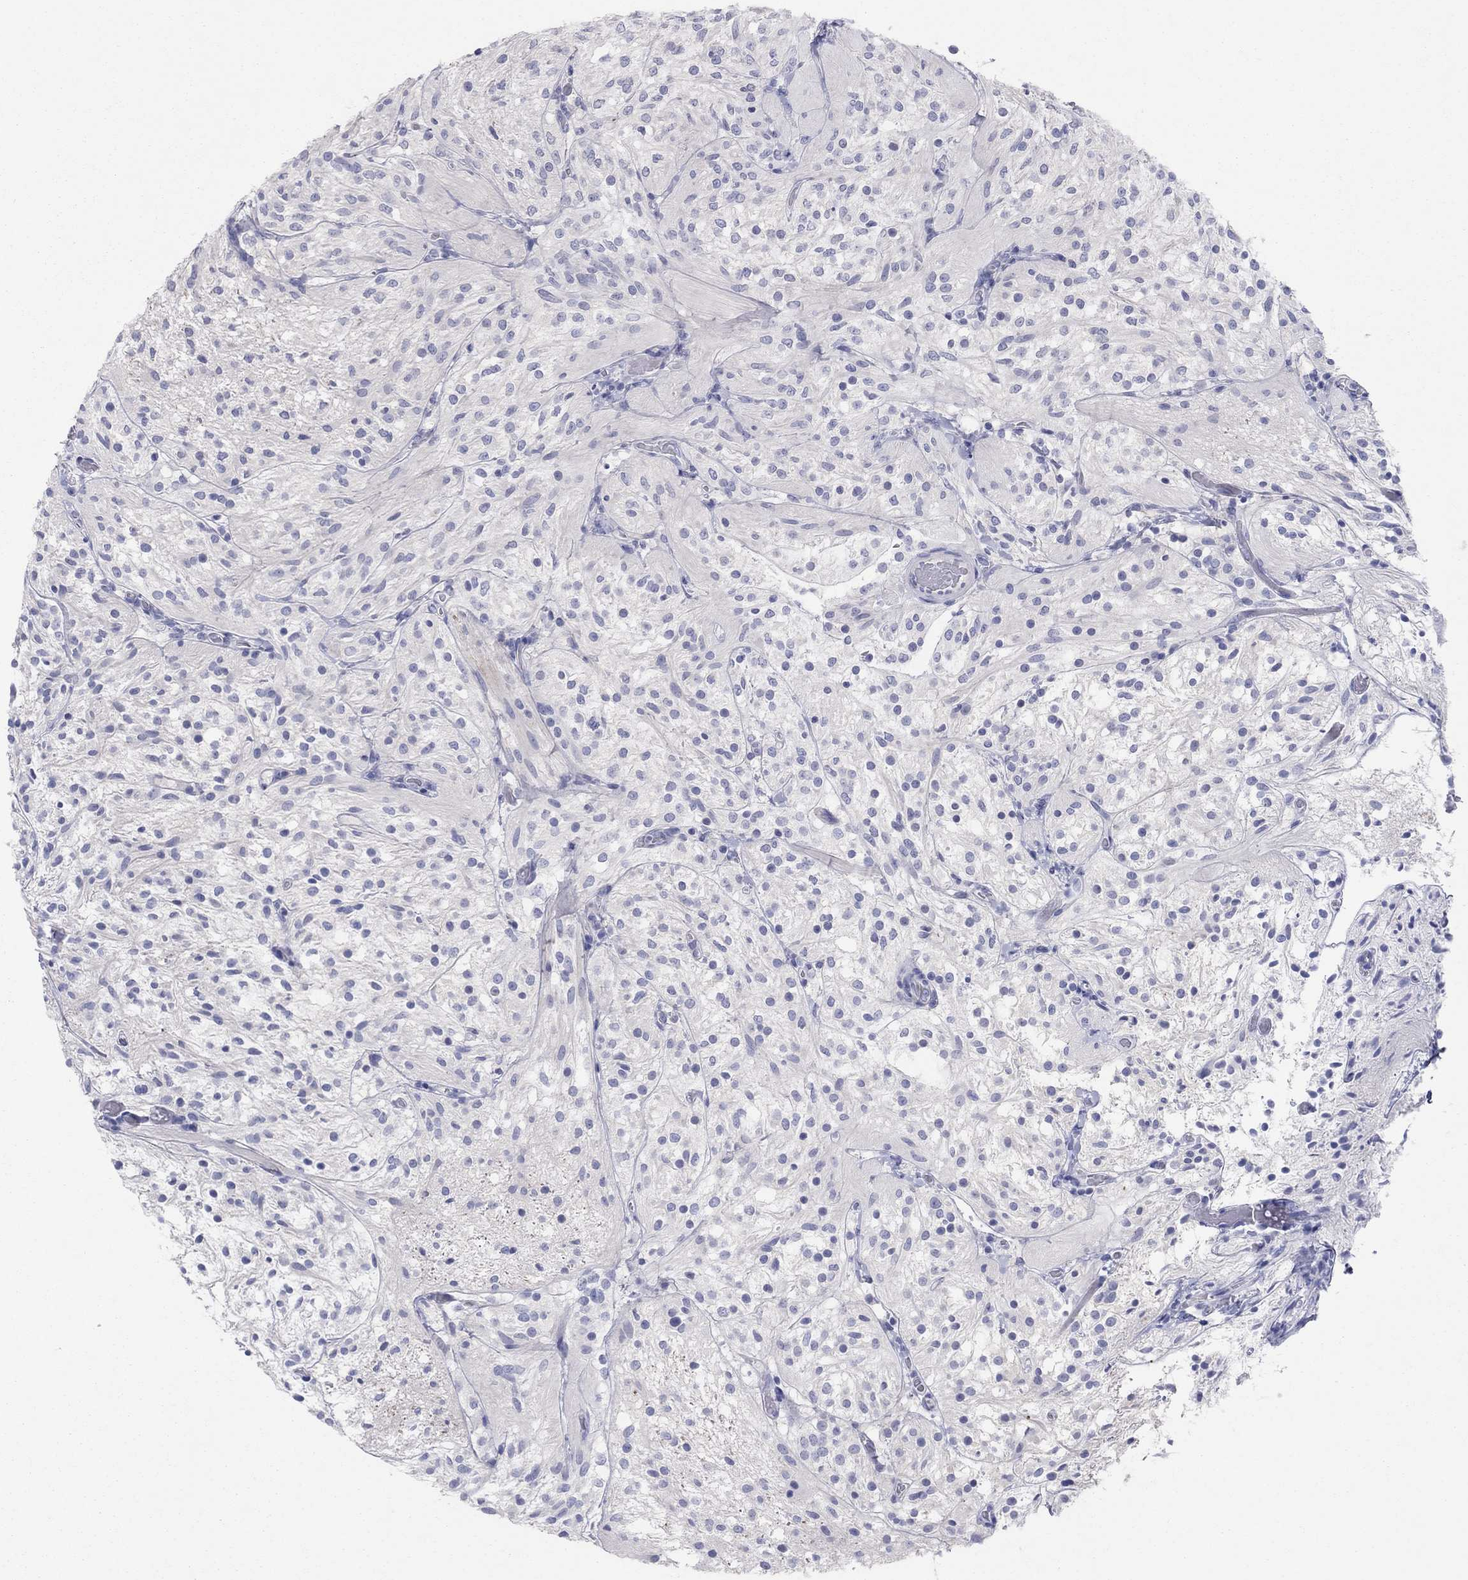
{"staining": {"intensity": "negative", "quantity": "none", "location": "none"}, "tissue": "glioma", "cell_type": "Tumor cells", "image_type": "cancer", "snomed": [{"axis": "morphology", "description": "Glioma, malignant, Low grade"}, {"axis": "topography", "description": "Brain"}], "caption": "Glioma stained for a protein using immunohistochemistry (IHC) demonstrates no staining tumor cells.", "gene": "CPNE6", "patient": {"sex": "male", "age": 3}}